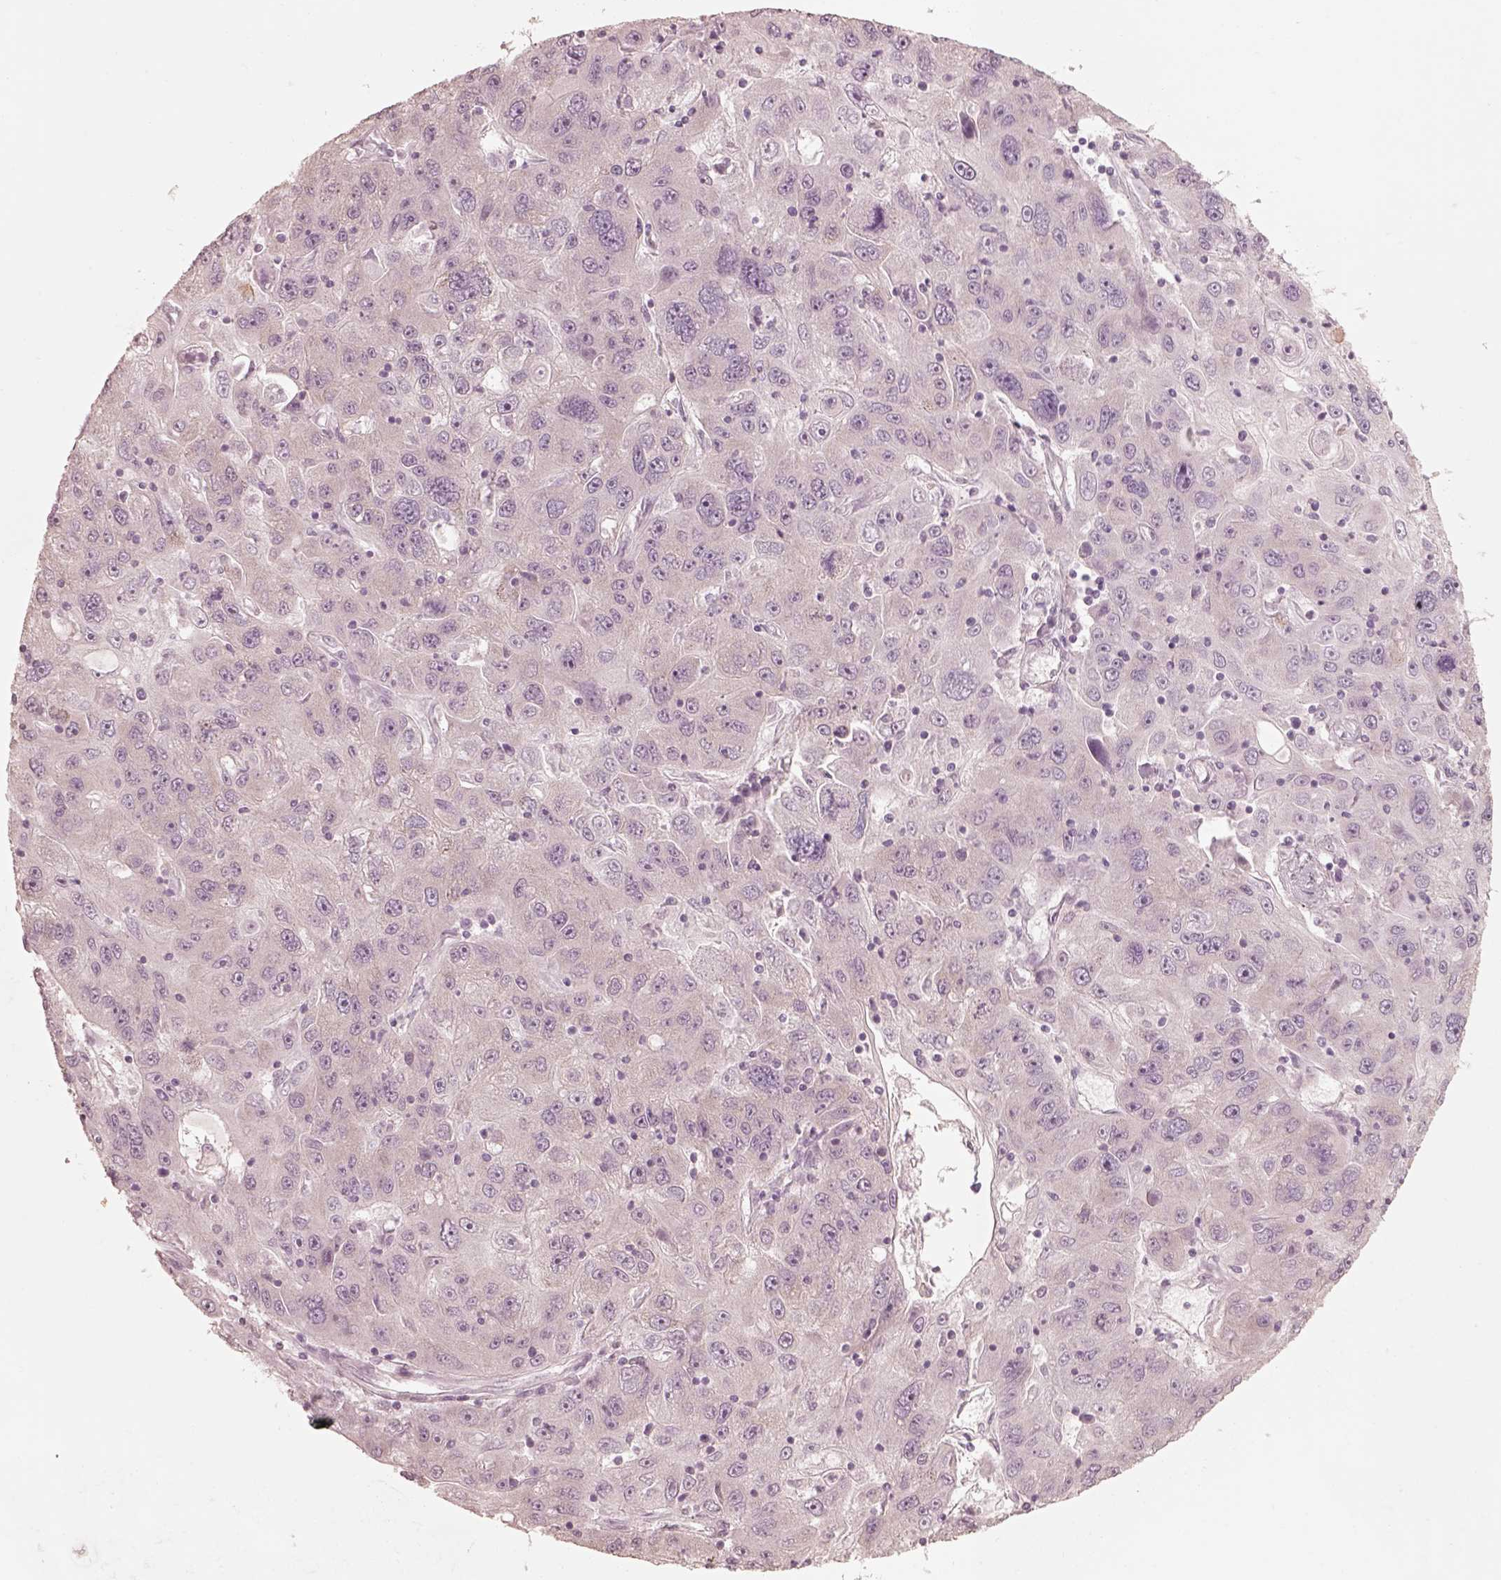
{"staining": {"intensity": "negative", "quantity": "none", "location": "none"}, "tissue": "stomach cancer", "cell_type": "Tumor cells", "image_type": "cancer", "snomed": [{"axis": "morphology", "description": "Adenocarcinoma, NOS"}, {"axis": "topography", "description": "Stomach"}], "caption": "DAB immunohistochemical staining of adenocarcinoma (stomach) displays no significant expression in tumor cells.", "gene": "RAB3C", "patient": {"sex": "male", "age": 56}}